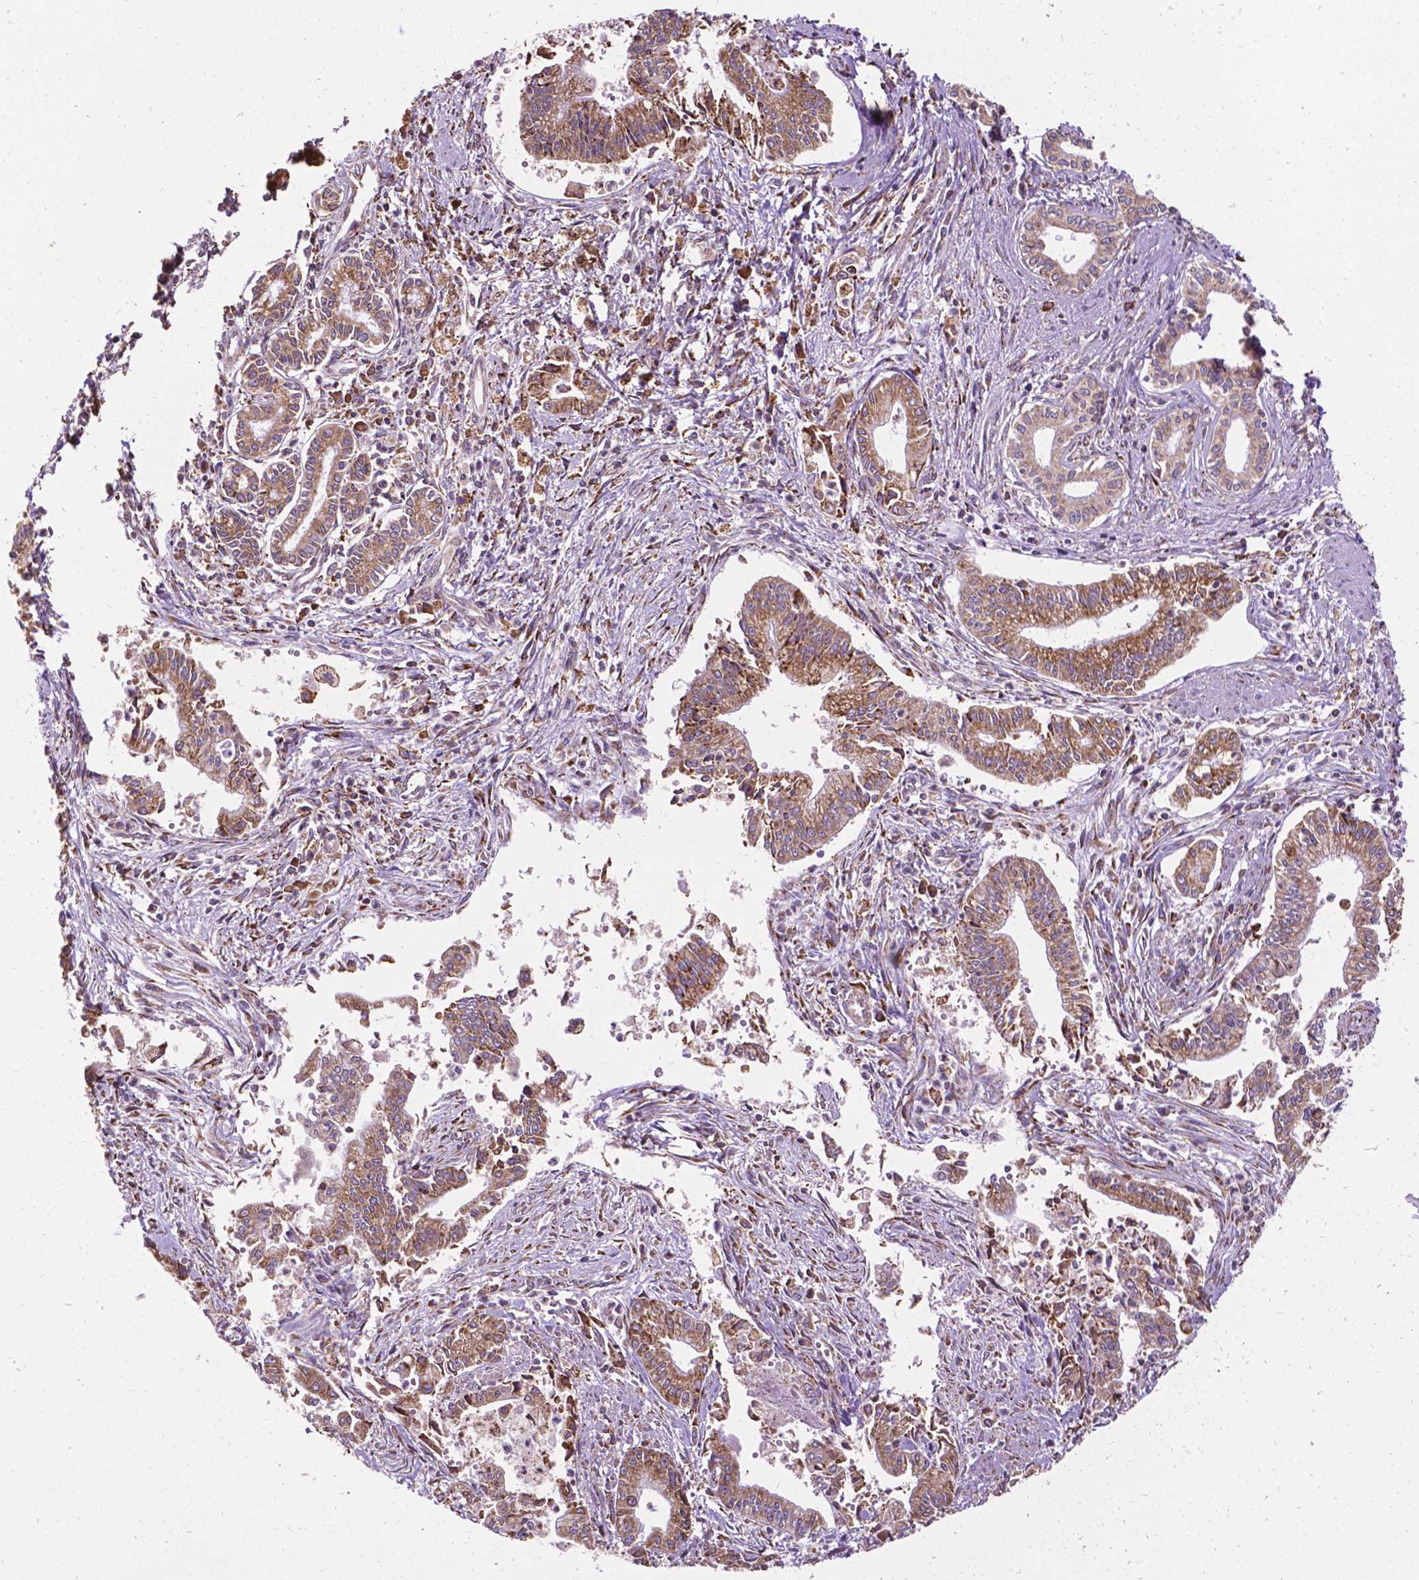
{"staining": {"intensity": "moderate", "quantity": ">75%", "location": "cytoplasmic/membranous"}, "tissue": "pancreatic cancer", "cell_type": "Tumor cells", "image_type": "cancer", "snomed": [{"axis": "morphology", "description": "Adenocarcinoma, NOS"}, {"axis": "topography", "description": "Pancreas"}], "caption": "High-magnification brightfield microscopy of pancreatic cancer stained with DAB (brown) and counterstained with hematoxylin (blue). tumor cells exhibit moderate cytoplasmic/membranous positivity is appreciated in about>75% of cells.", "gene": "GANAB", "patient": {"sex": "female", "age": 65}}